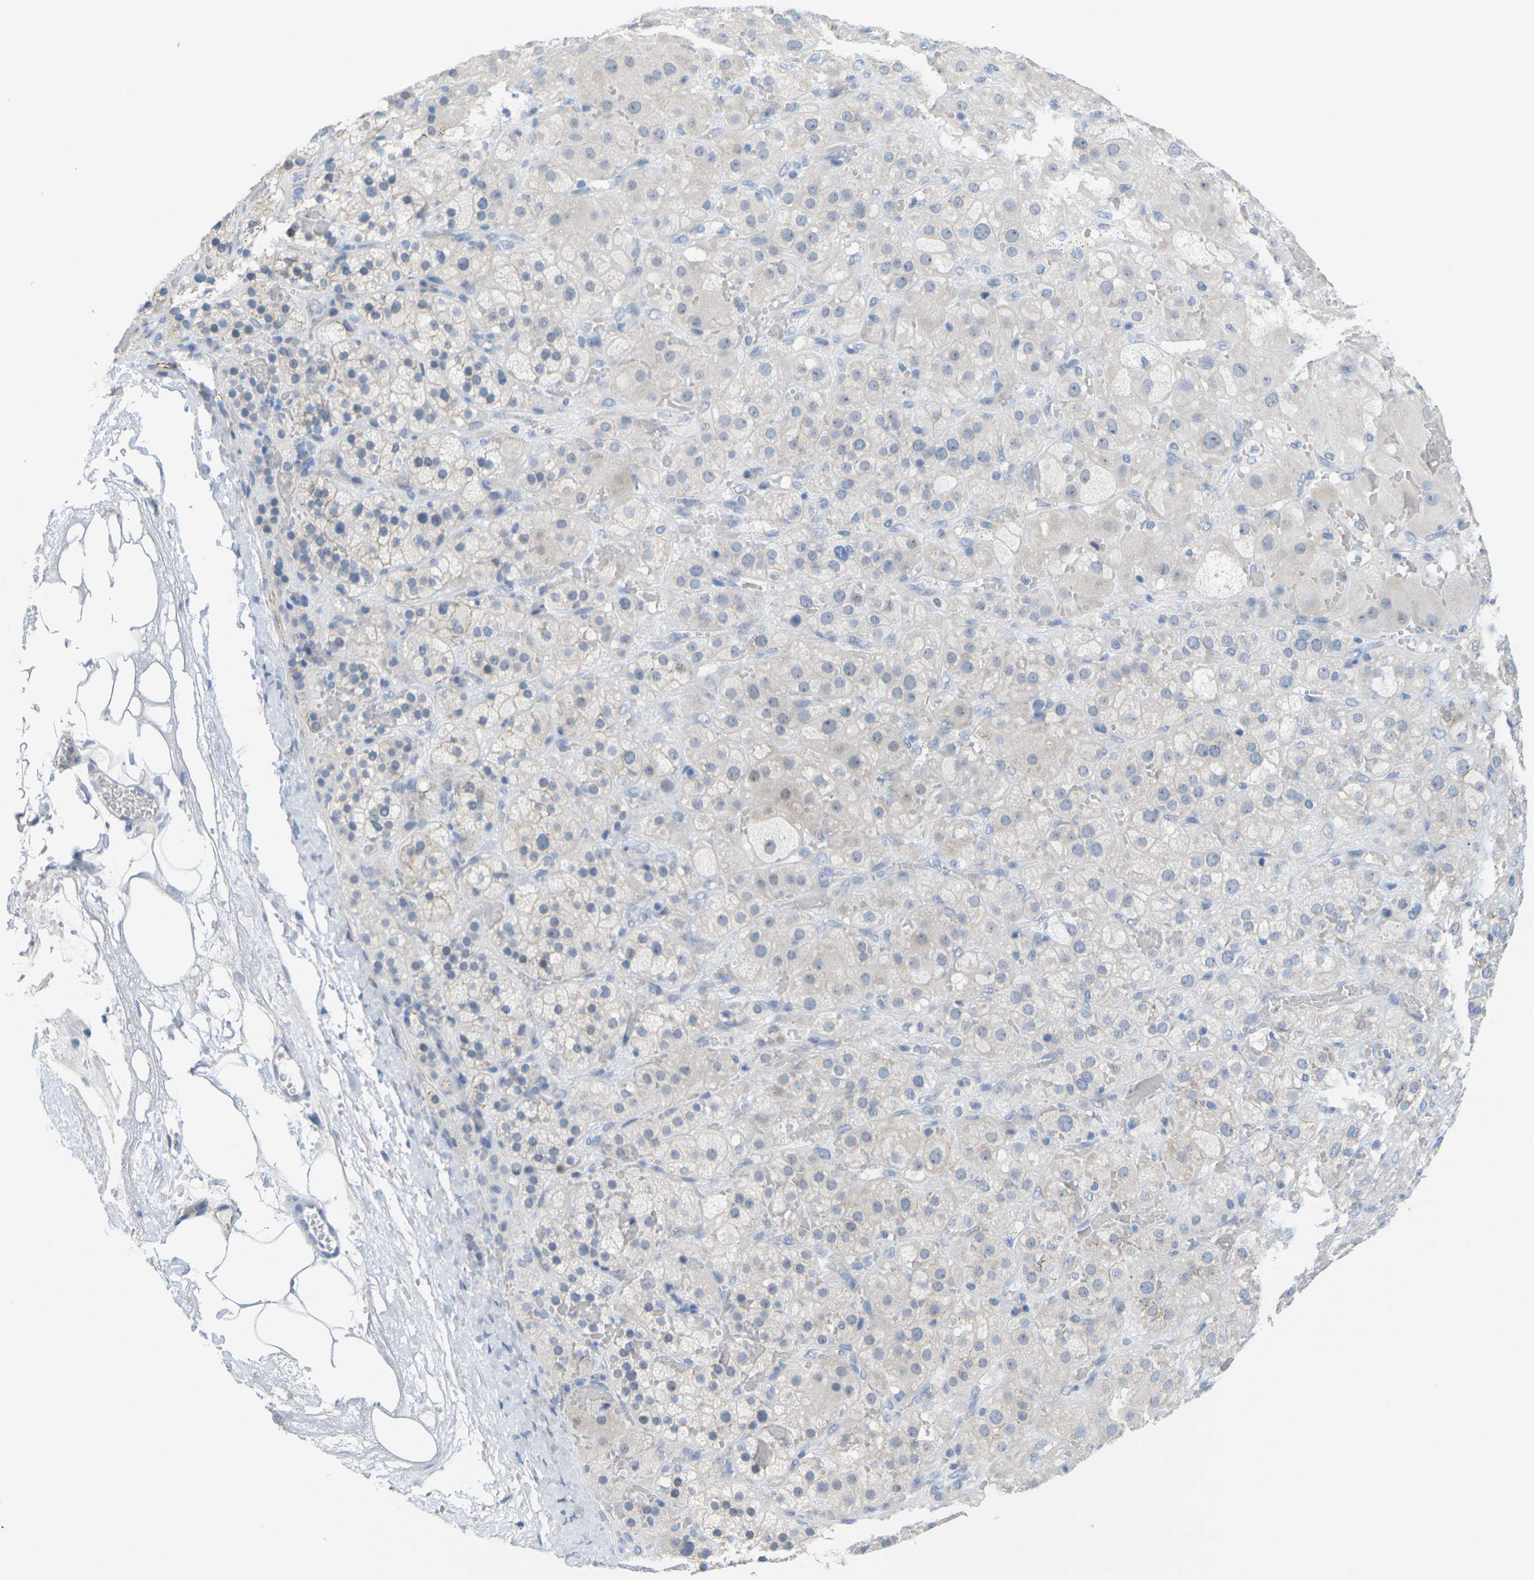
{"staining": {"intensity": "weak", "quantity": "<25%", "location": "cytoplasmic/membranous"}, "tissue": "adrenal gland", "cell_type": "Glandular cells", "image_type": "normal", "snomed": [{"axis": "morphology", "description": "Normal tissue, NOS"}, {"axis": "topography", "description": "Adrenal gland"}], "caption": "A micrograph of human adrenal gland is negative for staining in glandular cells.", "gene": "CLDN3", "patient": {"sex": "female", "age": 47}}